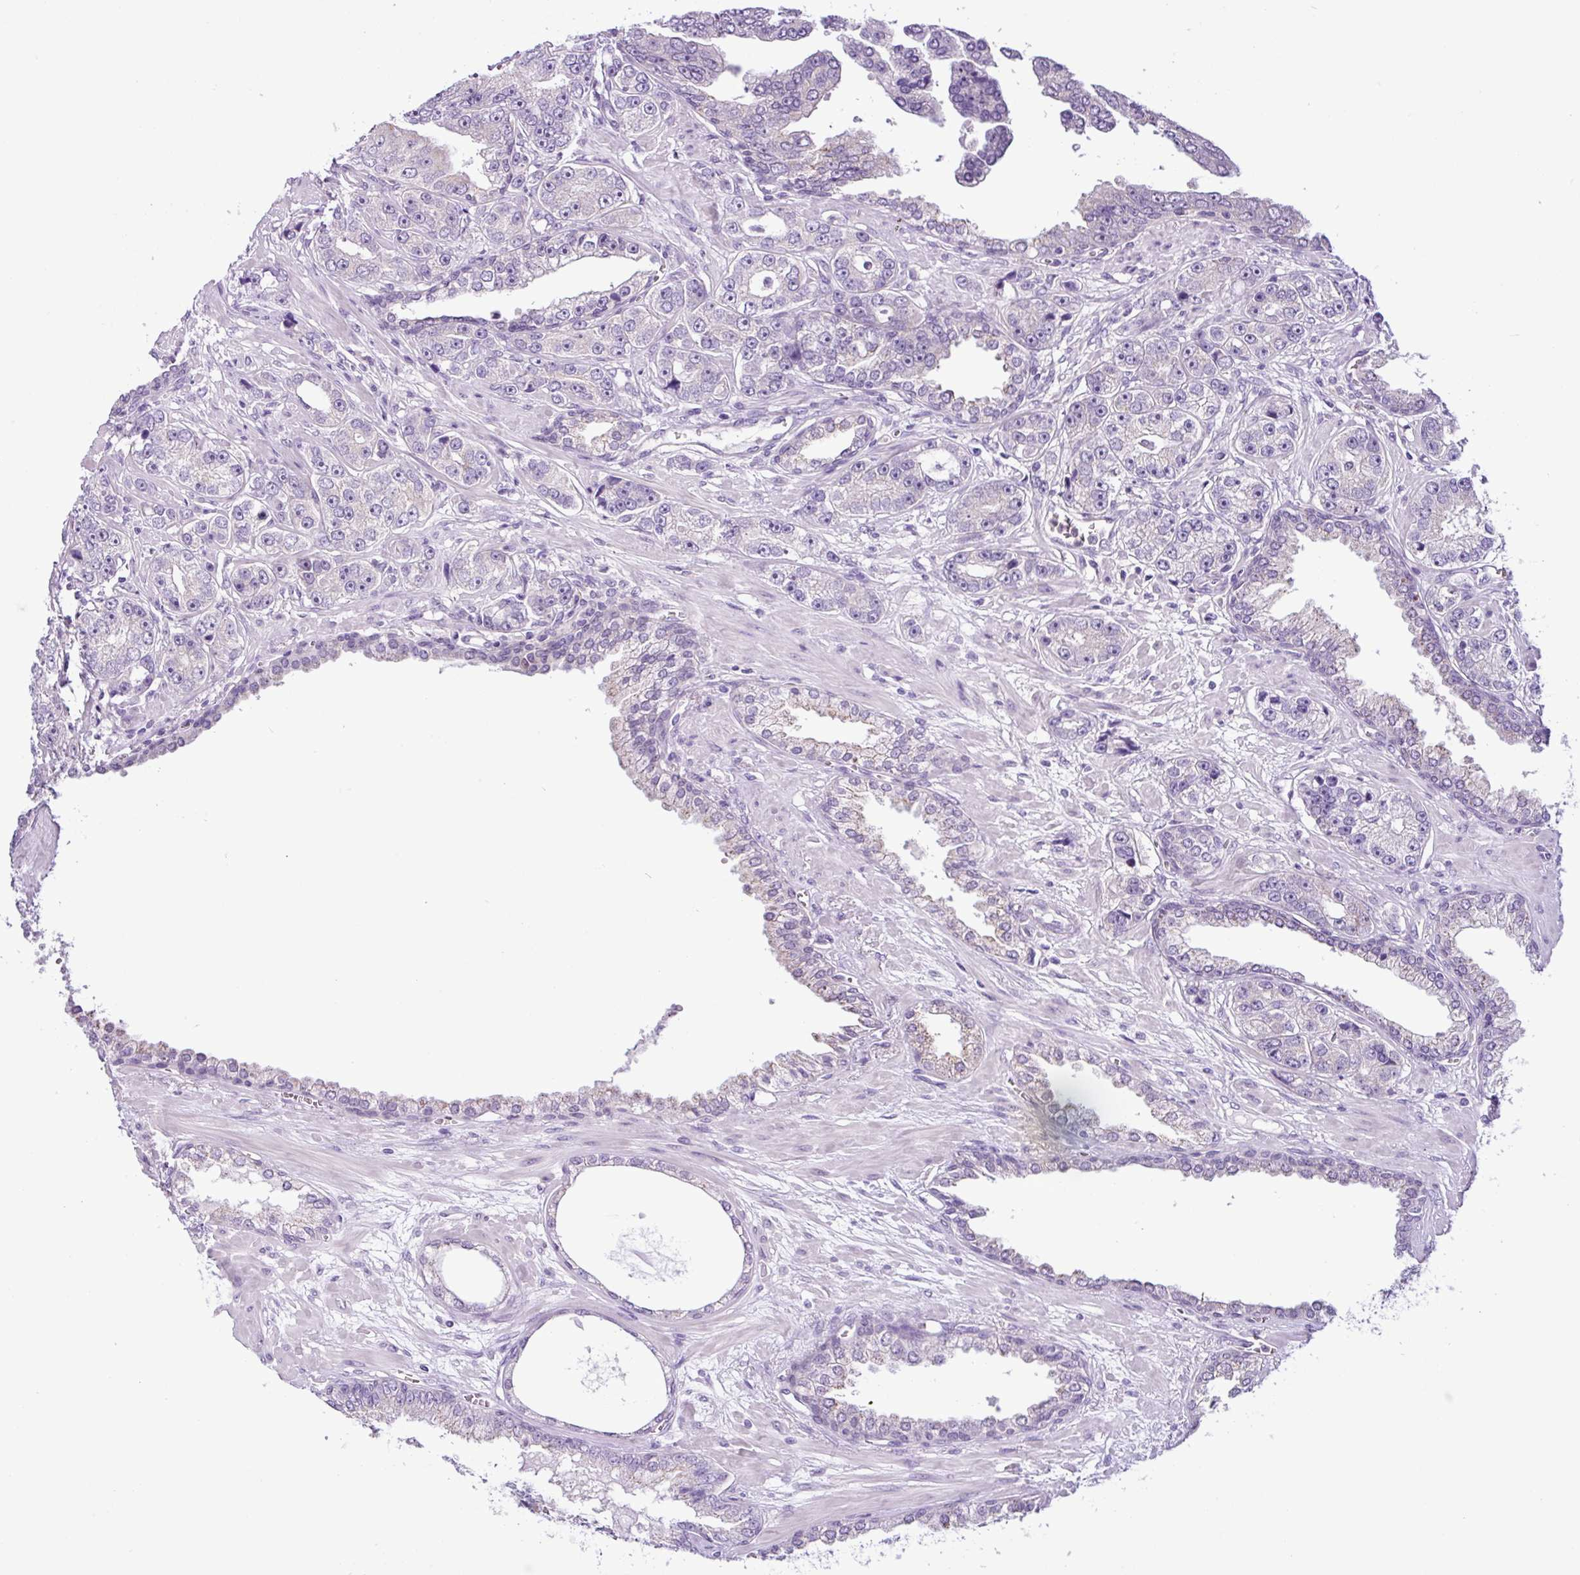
{"staining": {"intensity": "negative", "quantity": "none", "location": "none"}, "tissue": "prostate cancer", "cell_type": "Tumor cells", "image_type": "cancer", "snomed": [{"axis": "morphology", "description": "Adenocarcinoma, High grade"}, {"axis": "topography", "description": "Prostate"}], "caption": "This is an immunohistochemistry (IHC) photomicrograph of human prostate cancer. There is no positivity in tumor cells.", "gene": "TONSL", "patient": {"sex": "male", "age": 71}}